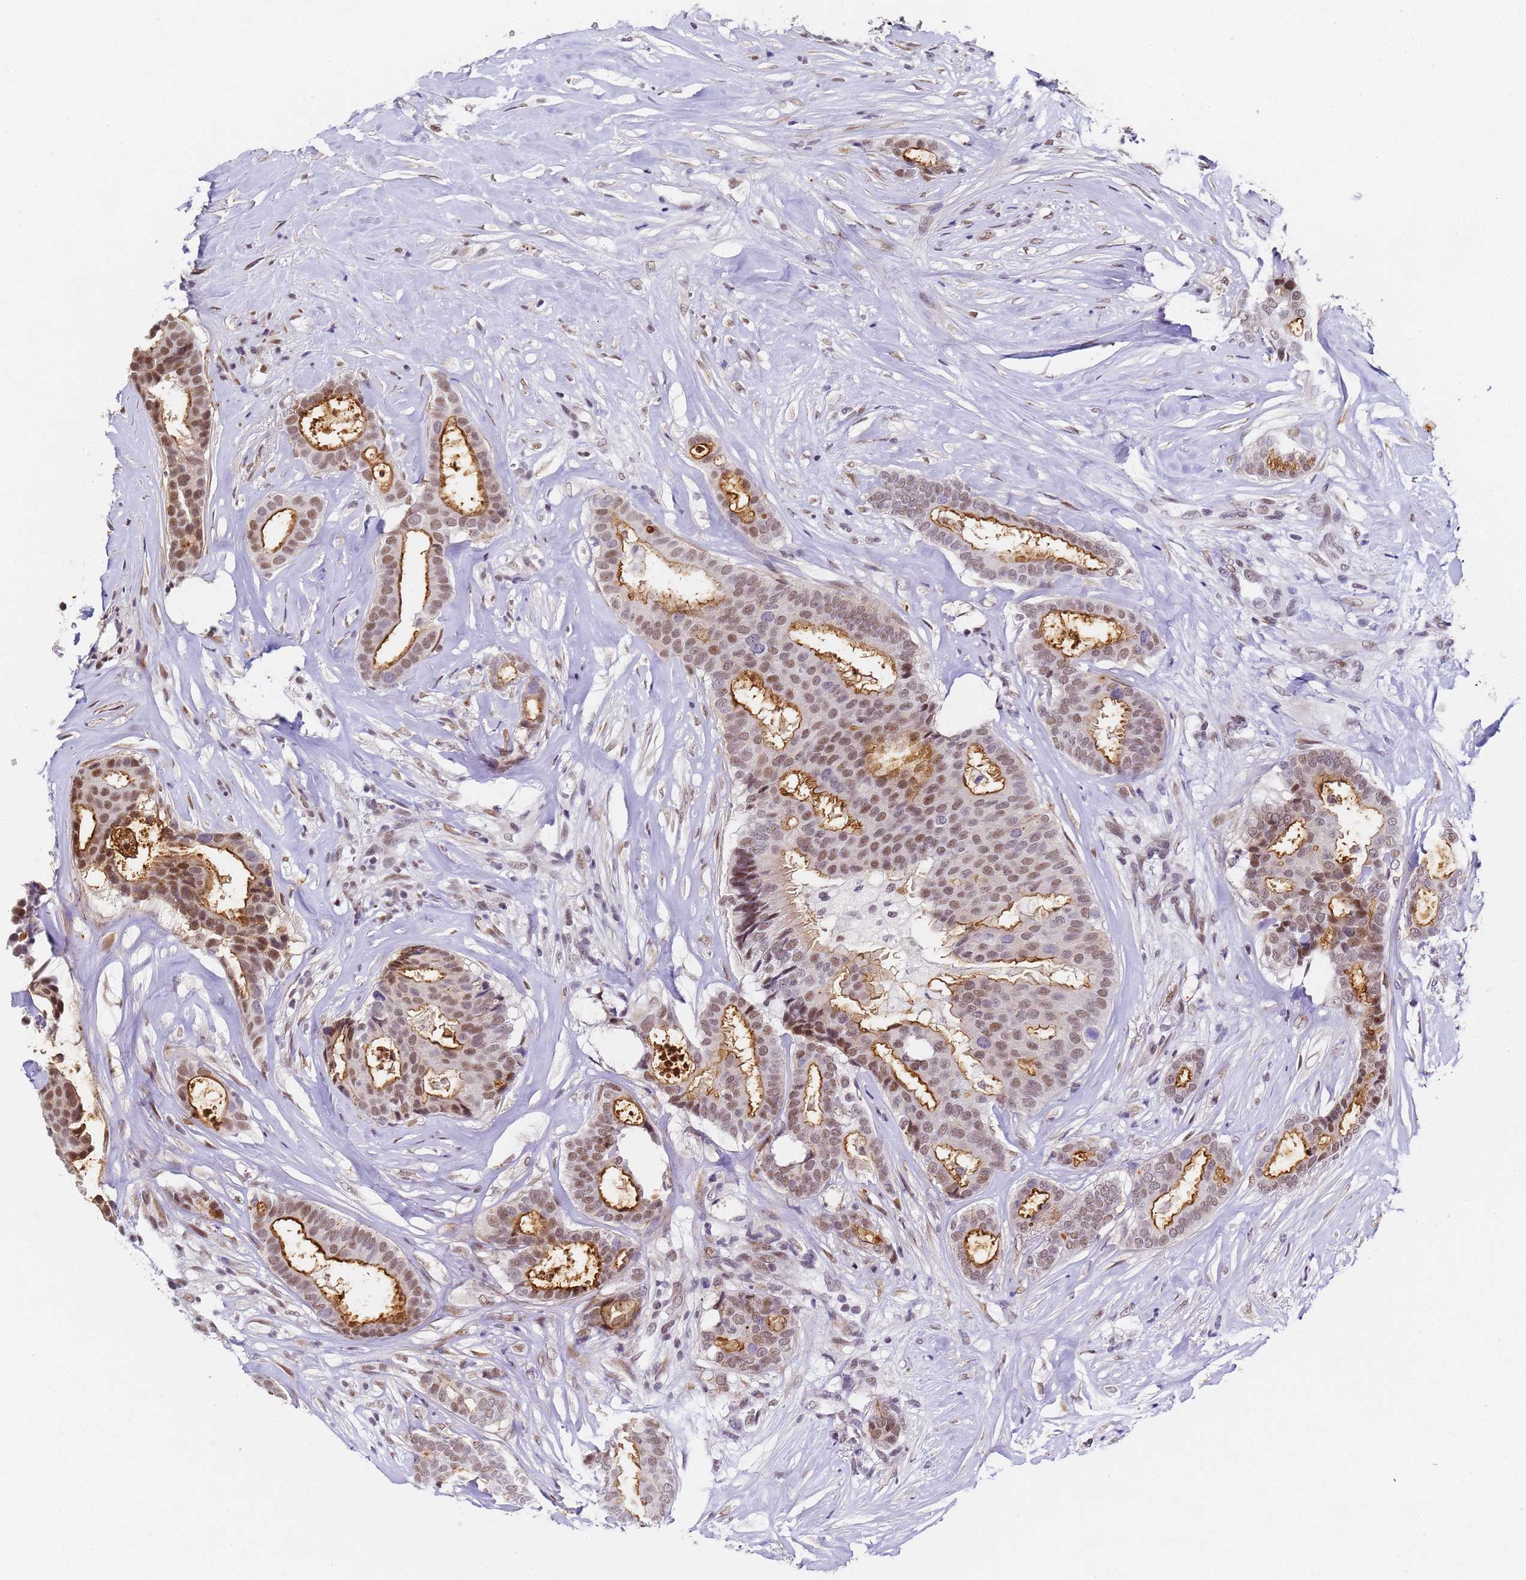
{"staining": {"intensity": "moderate", "quantity": "25%-75%", "location": "cytoplasmic/membranous,nuclear"}, "tissue": "breast cancer", "cell_type": "Tumor cells", "image_type": "cancer", "snomed": [{"axis": "morphology", "description": "Duct carcinoma"}, {"axis": "topography", "description": "Breast"}], "caption": "Protein positivity by immunohistochemistry demonstrates moderate cytoplasmic/membranous and nuclear expression in about 25%-75% of tumor cells in breast cancer (infiltrating ductal carcinoma).", "gene": "FNBP4", "patient": {"sex": "female", "age": 75}}